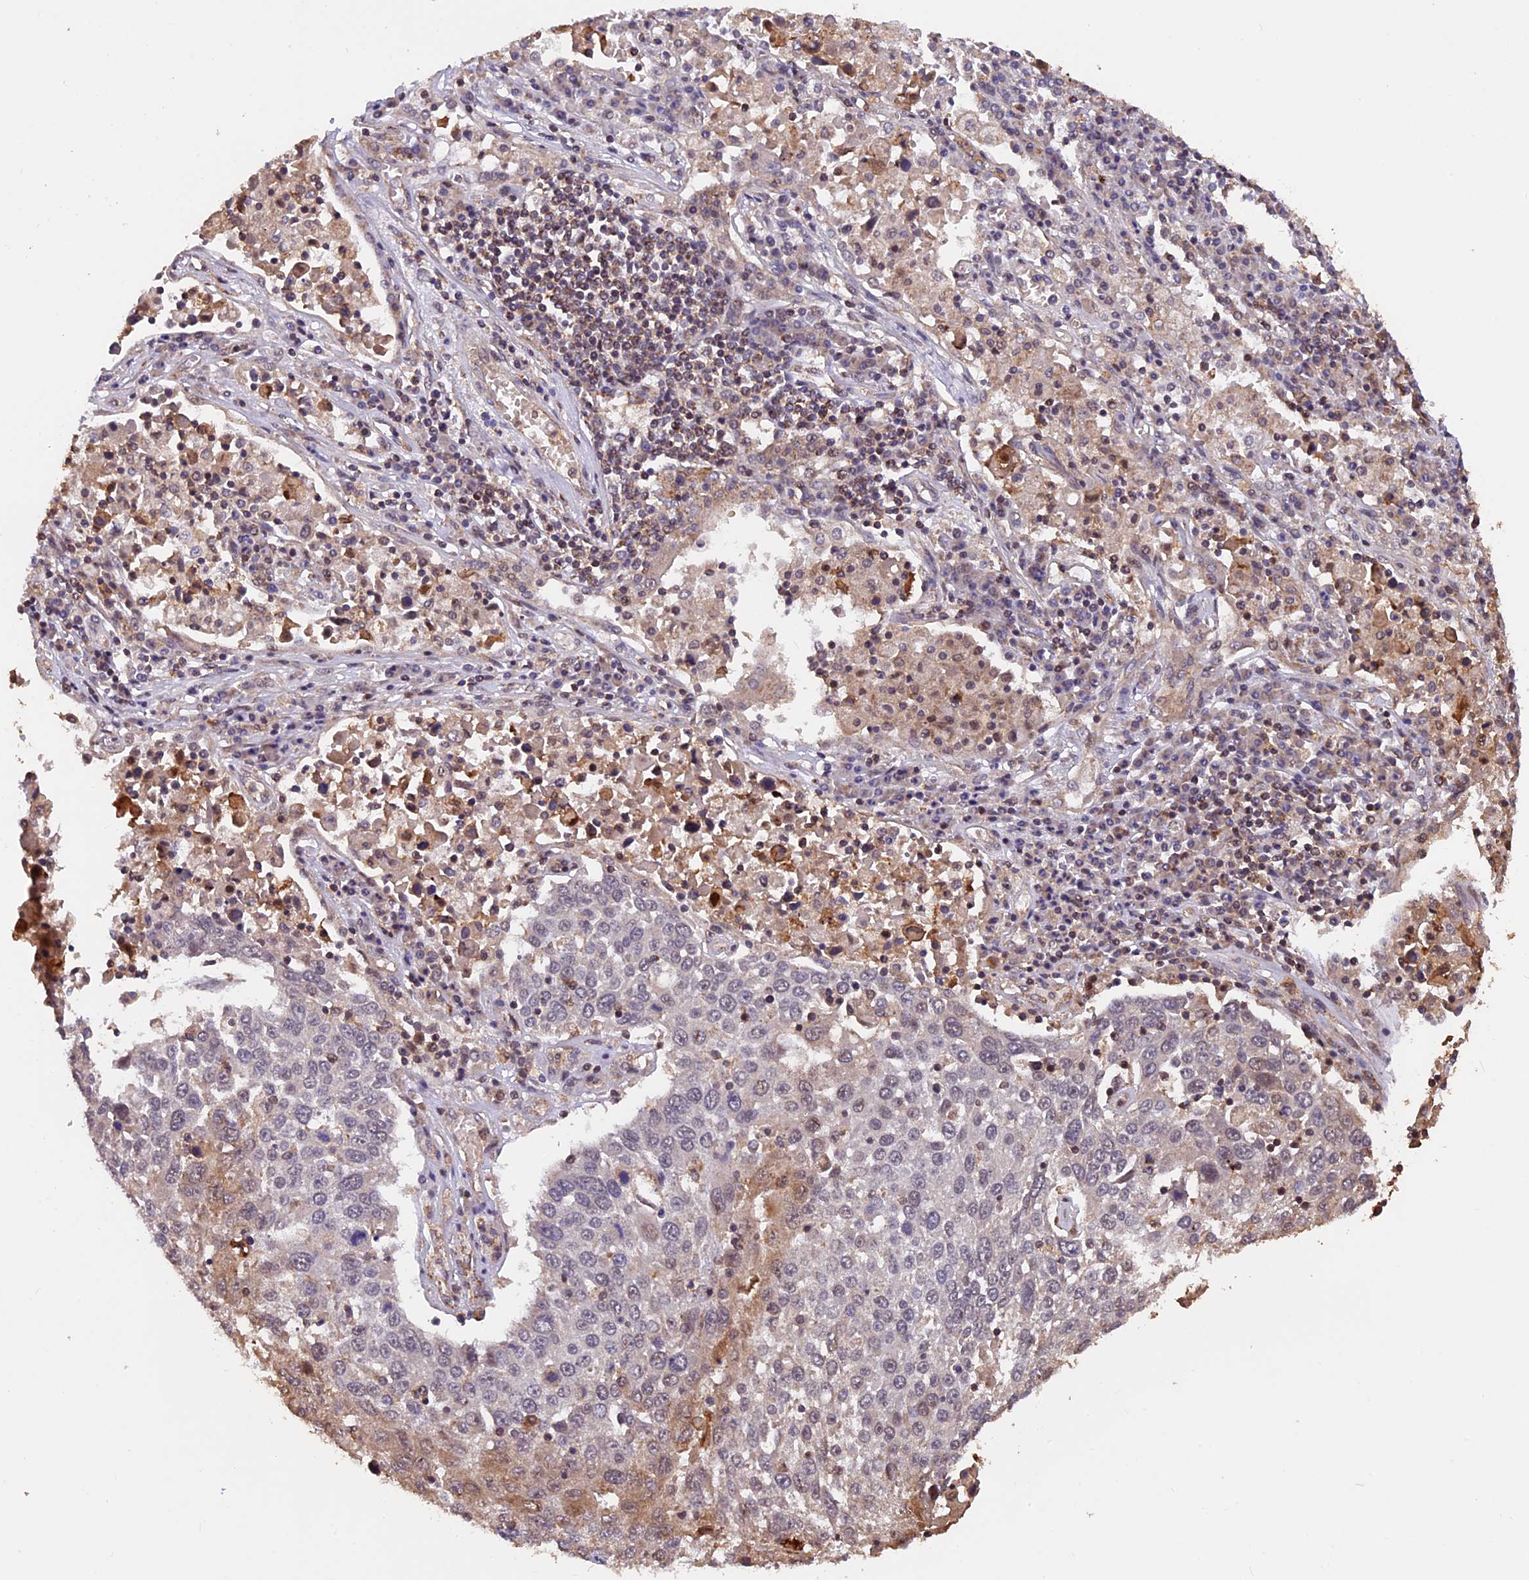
{"staining": {"intensity": "weak", "quantity": "<25%", "location": "cytoplasmic/membranous"}, "tissue": "lung cancer", "cell_type": "Tumor cells", "image_type": "cancer", "snomed": [{"axis": "morphology", "description": "Squamous cell carcinoma, NOS"}, {"axis": "topography", "description": "Lung"}], "caption": "Lung cancer (squamous cell carcinoma) stained for a protein using IHC shows no positivity tumor cells.", "gene": "PKD2L2", "patient": {"sex": "male", "age": 65}}